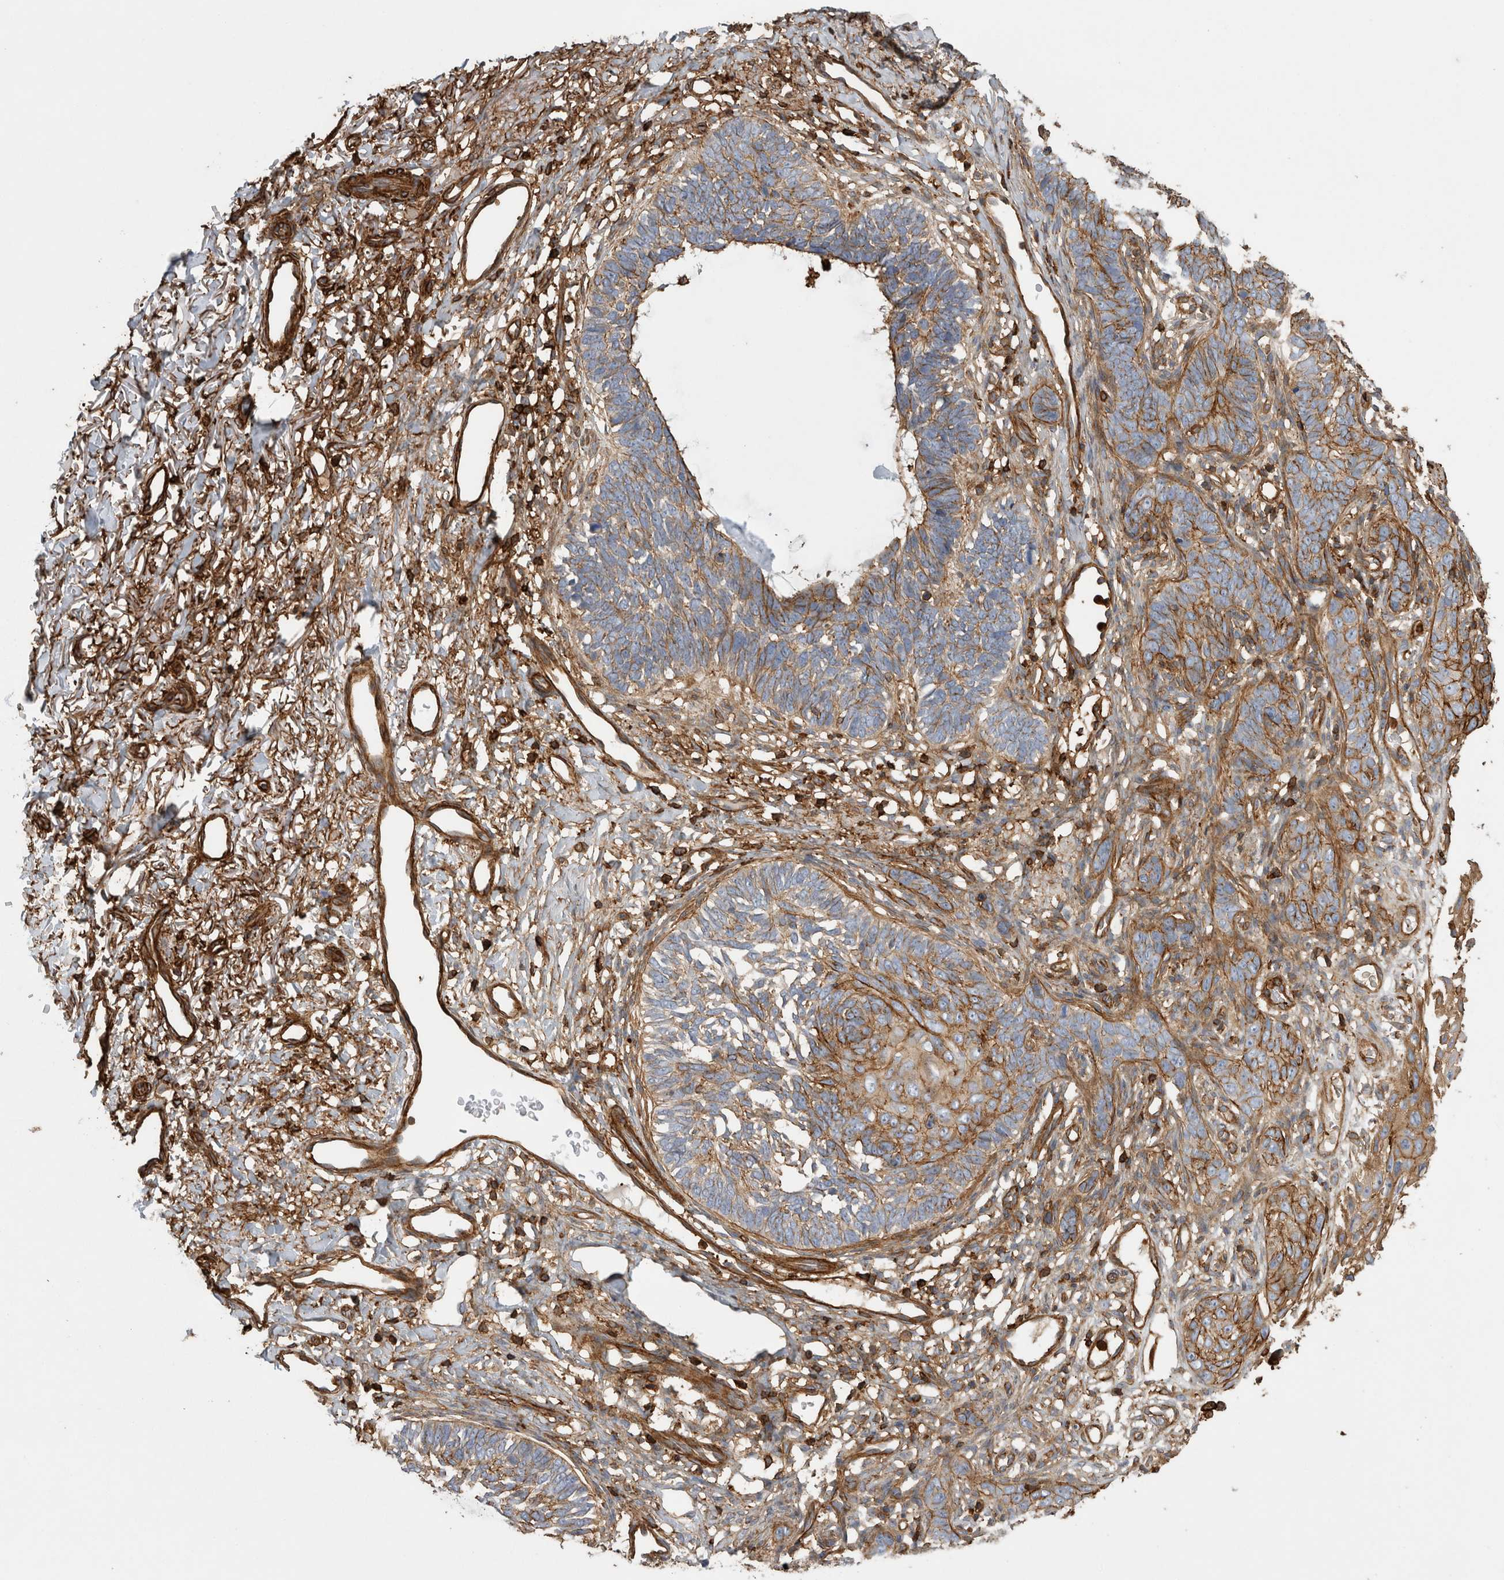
{"staining": {"intensity": "moderate", "quantity": "25%-75%", "location": "cytoplasmic/membranous"}, "tissue": "skin cancer", "cell_type": "Tumor cells", "image_type": "cancer", "snomed": [{"axis": "morphology", "description": "Normal tissue, NOS"}, {"axis": "morphology", "description": "Basal cell carcinoma"}, {"axis": "topography", "description": "Skin"}], "caption": "Moderate cytoplasmic/membranous expression is appreciated in about 25%-75% of tumor cells in skin cancer (basal cell carcinoma).", "gene": "GPER1", "patient": {"sex": "male", "age": 77}}